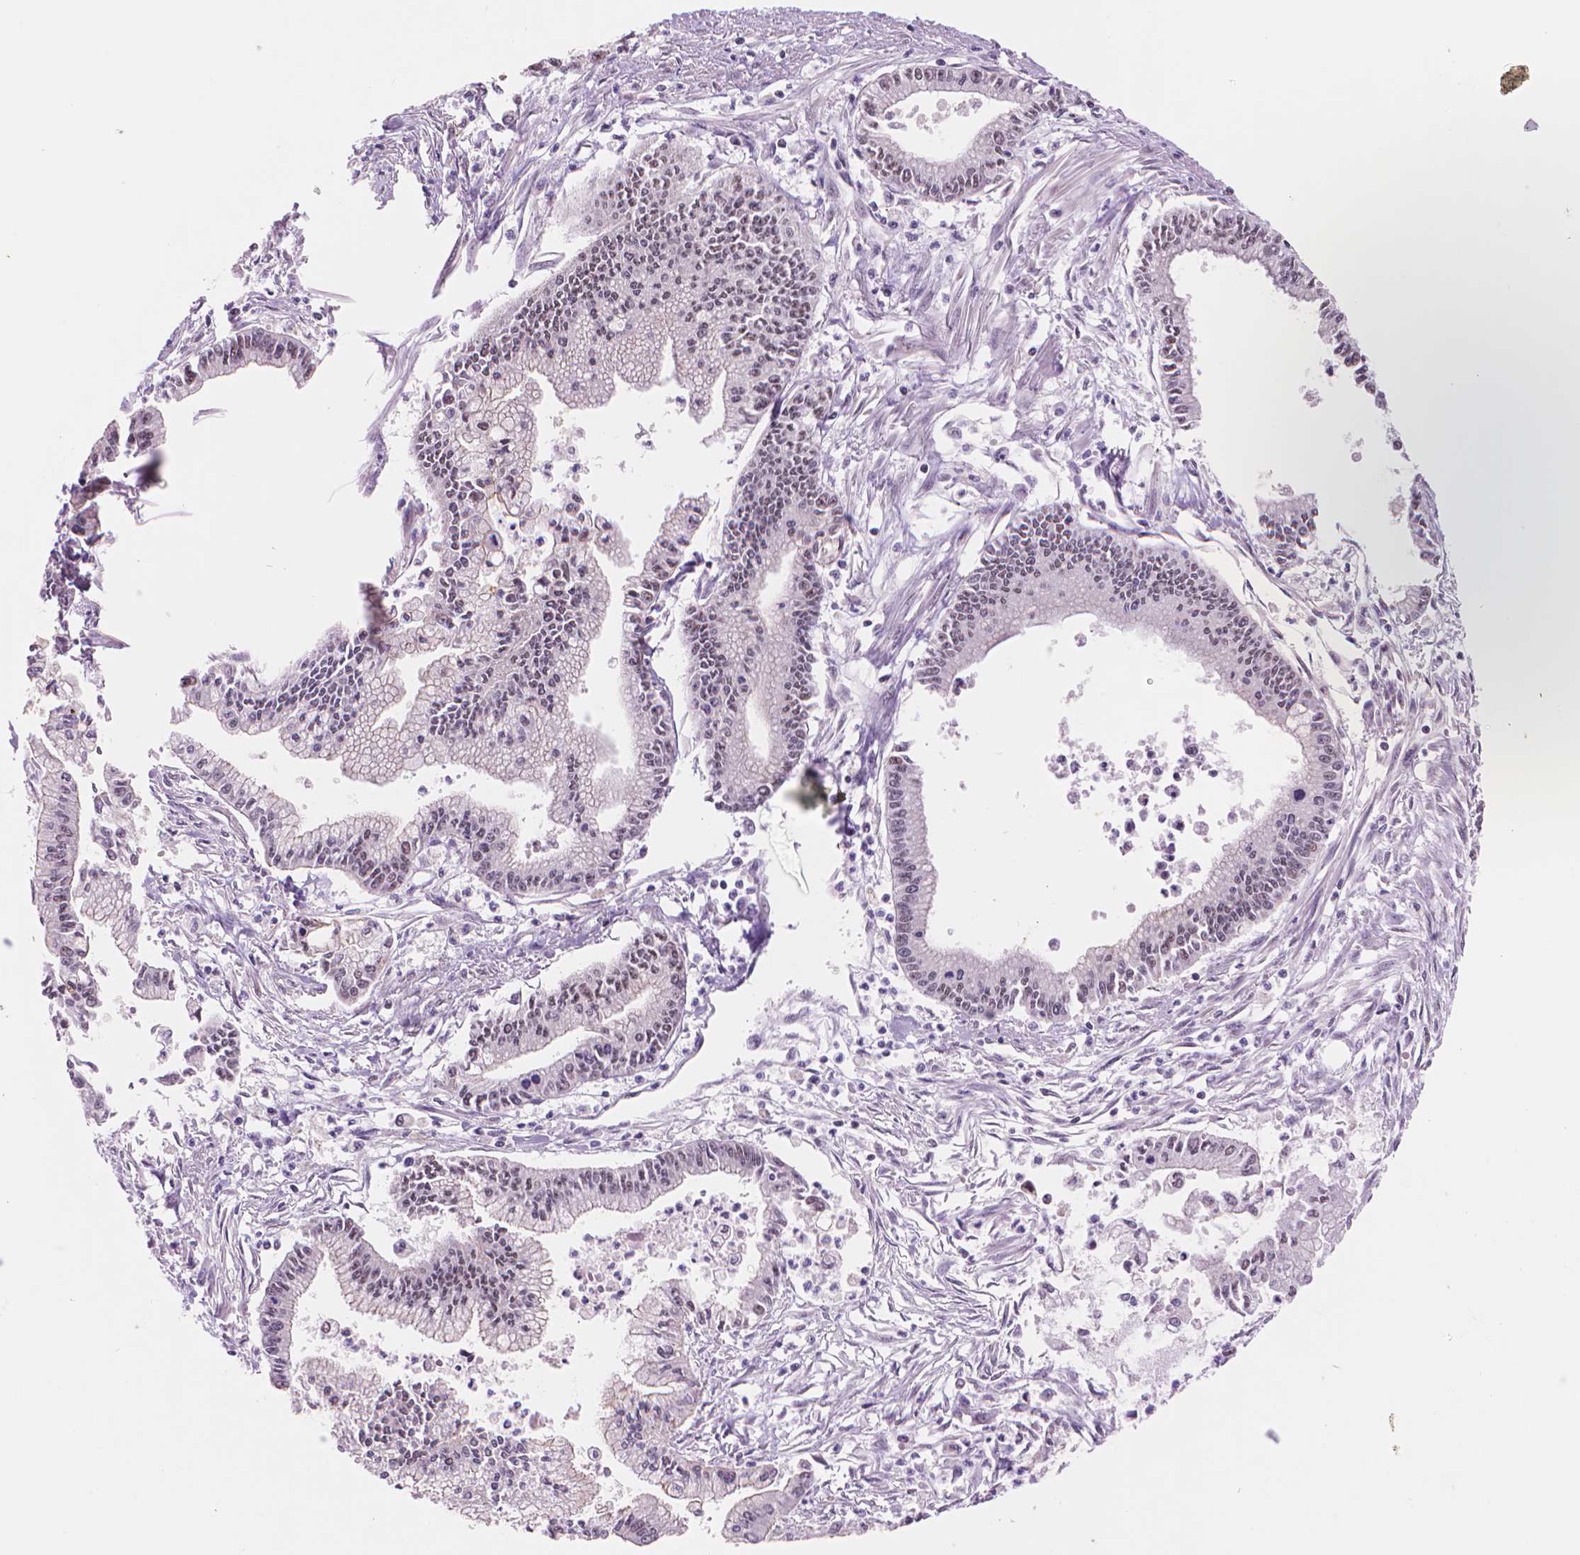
{"staining": {"intensity": "negative", "quantity": "none", "location": "none"}, "tissue": "pancreatic cancer", "cell_type": "Tumor cells", "image_type": "cancer", "snomed": [{"axis": "morphology", "description": "Adenocarcinoma, NOS"}, {"axis": "topography", "description": "Pancreas"}], "caption": "High magnification brightfield microscopy of pancreatic cancer (adenocarcinoma) stained with DAB (3,3'-diaminobenzidine) (brown) and counterstained with hematoxylin (blue): tumor cells show no significant staining. Brightfield microscopy of IHC stained with DAB (3,3'-diaminobenzidine) (brown) and hematoxylin (blue), captured at high magnification.", "gene": "POLR3D", "patient": {"sex": "female", "age": 65}}